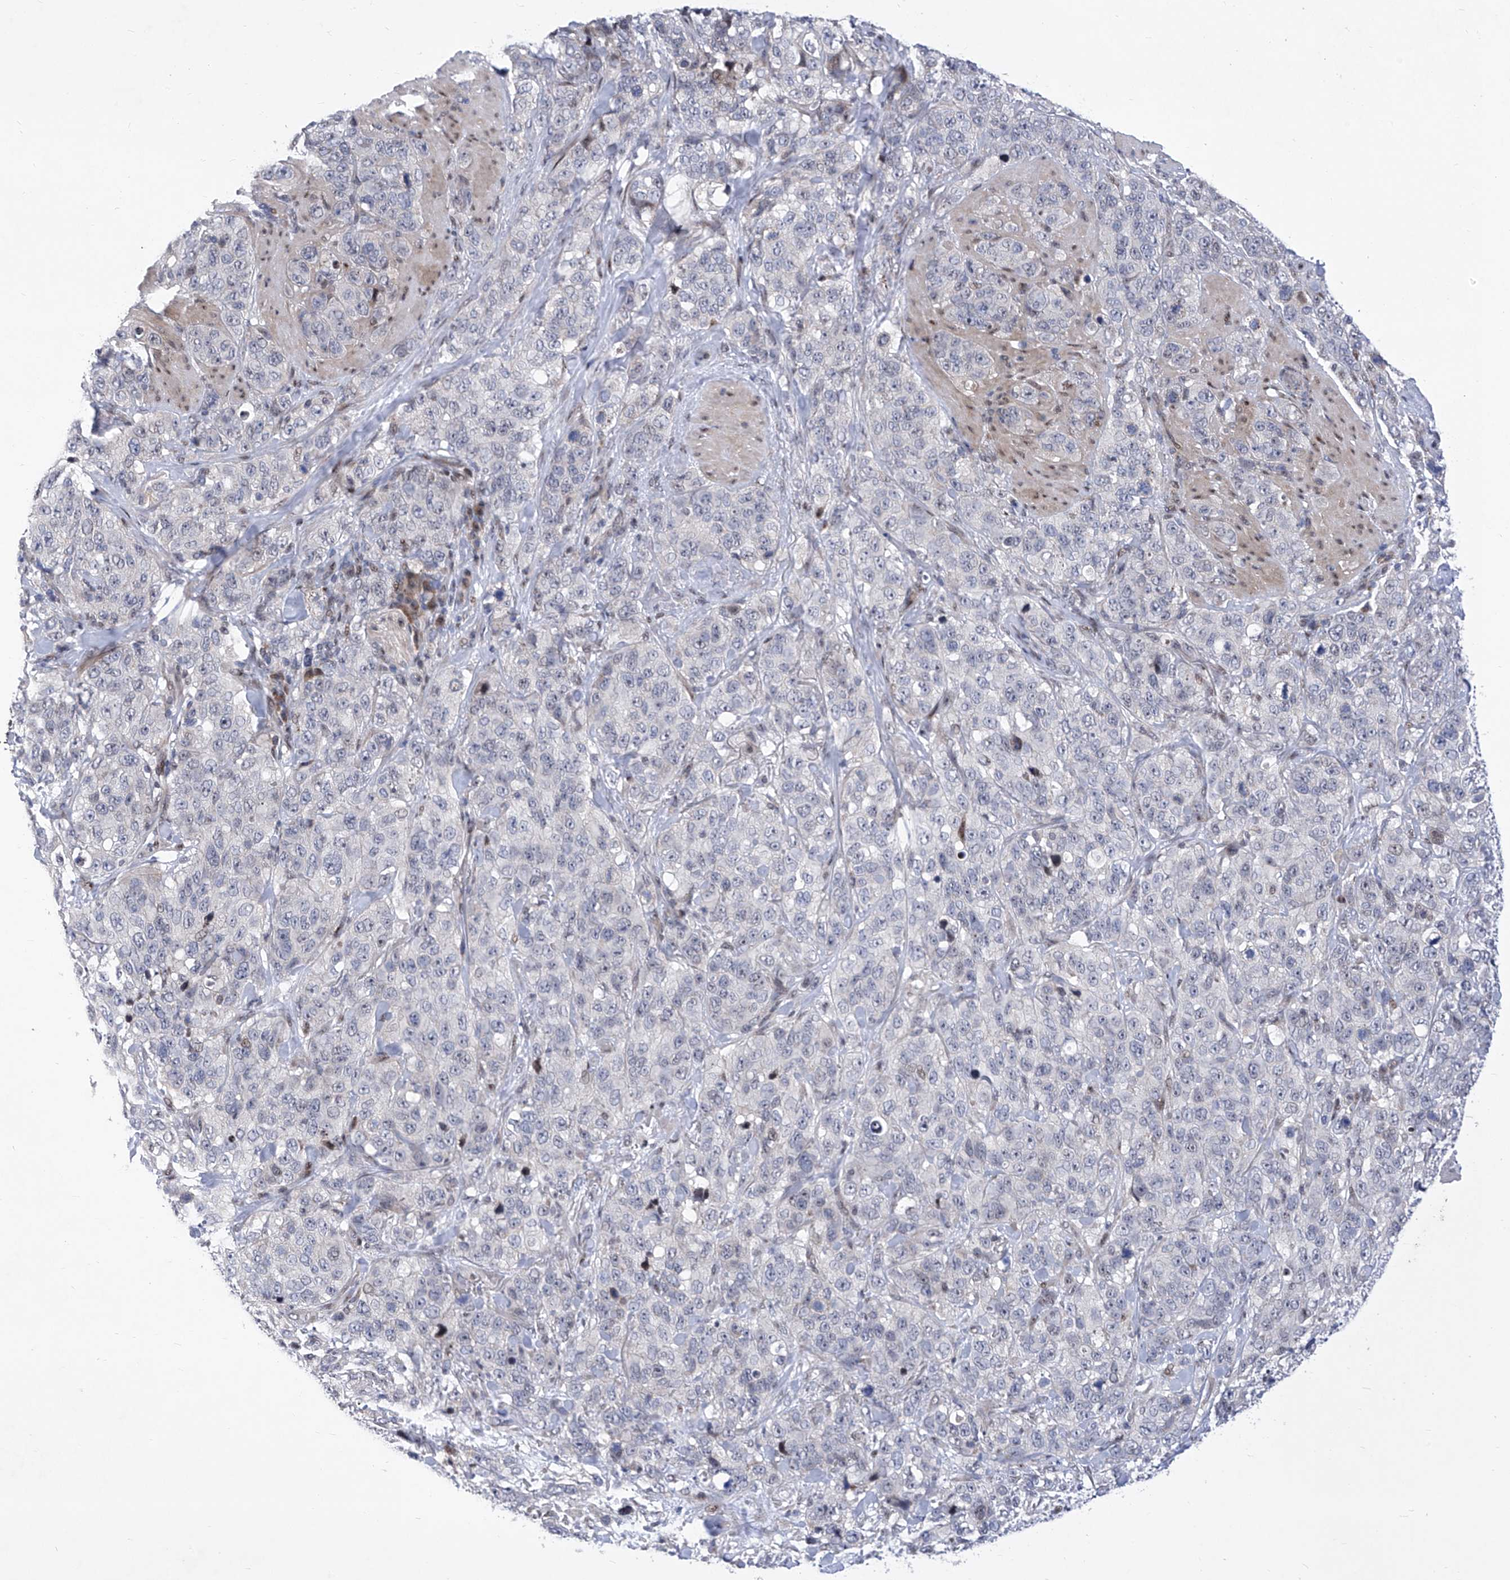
{"staining": {"intensity": "negative", "quantity": "none", "location": "none"}, "tissue": "stomach cancer", "cell_type": "Tumor cells", "image_type": "cancer", "snomed": [{"axis": "morphology", "description": "Adenocarcinoma, NOS"}, {"axis": "topography", "description": "Stomach"}], "caption": "The image shows no staining of tumor cells in stomach adenocarcinoma.", "gene": "NUFIP1", "patient": {"sex": "male", "age": 48}}